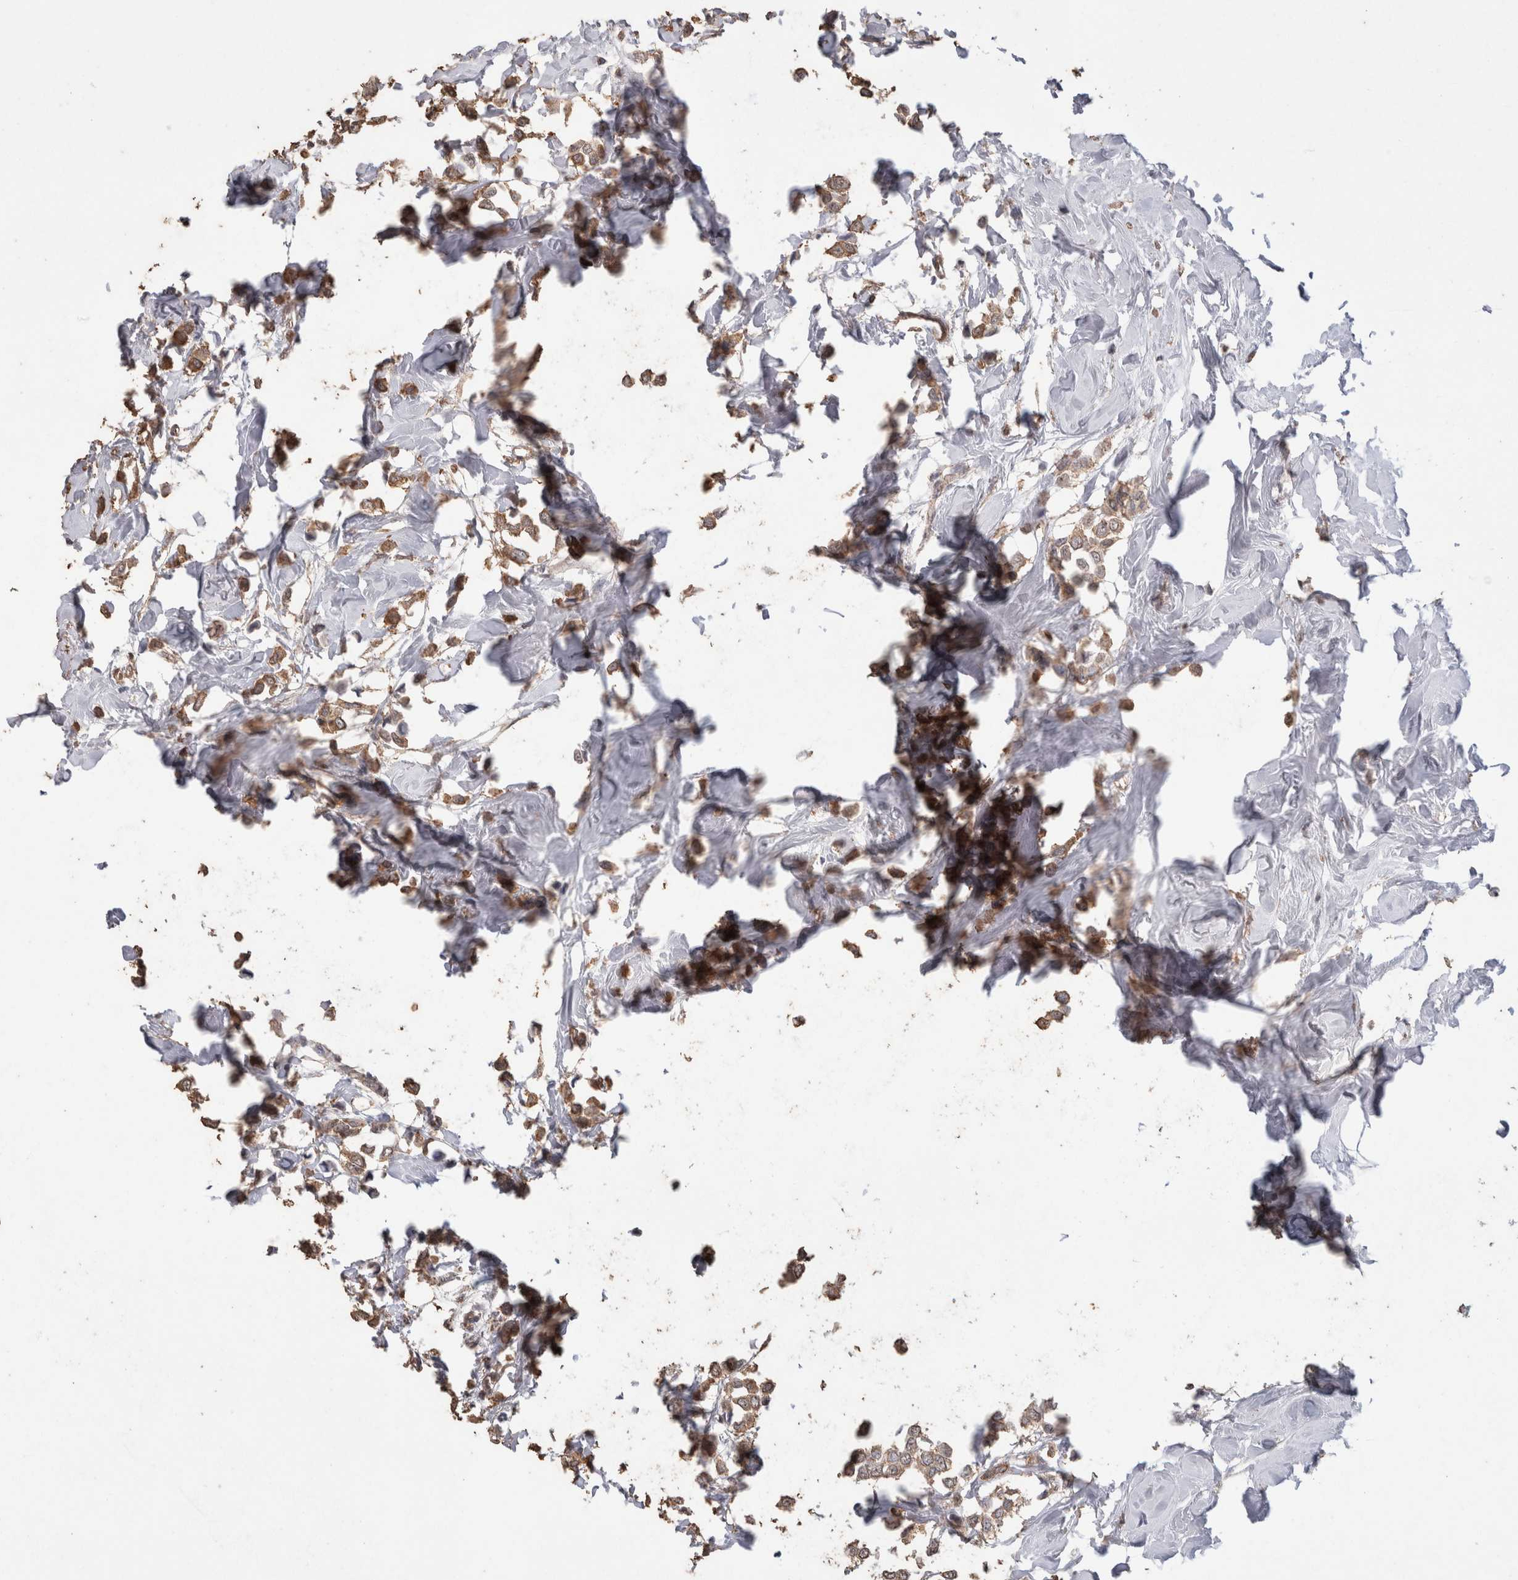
{"staining": {"intensity": "moderate", "quantity": ">75%", "location": "cytoplasmic/membranous"}, "tissue": "breast cancer", "cell_type": "Tumor cells", "image_type": "cancer", "snomed": [{"axis": "morphology", "description": "Lobular carcinoma"}, {"axis": "topography", "description": "Breast"}], "caption": "The image demonstrates staining of breast lobular carcinoma, revealing moderate cytoplasmic/membranous protein staining (brown color) within tumor cells.", "gene": "CX3CL1", "patient": {"sex": "female", "age": 51}}